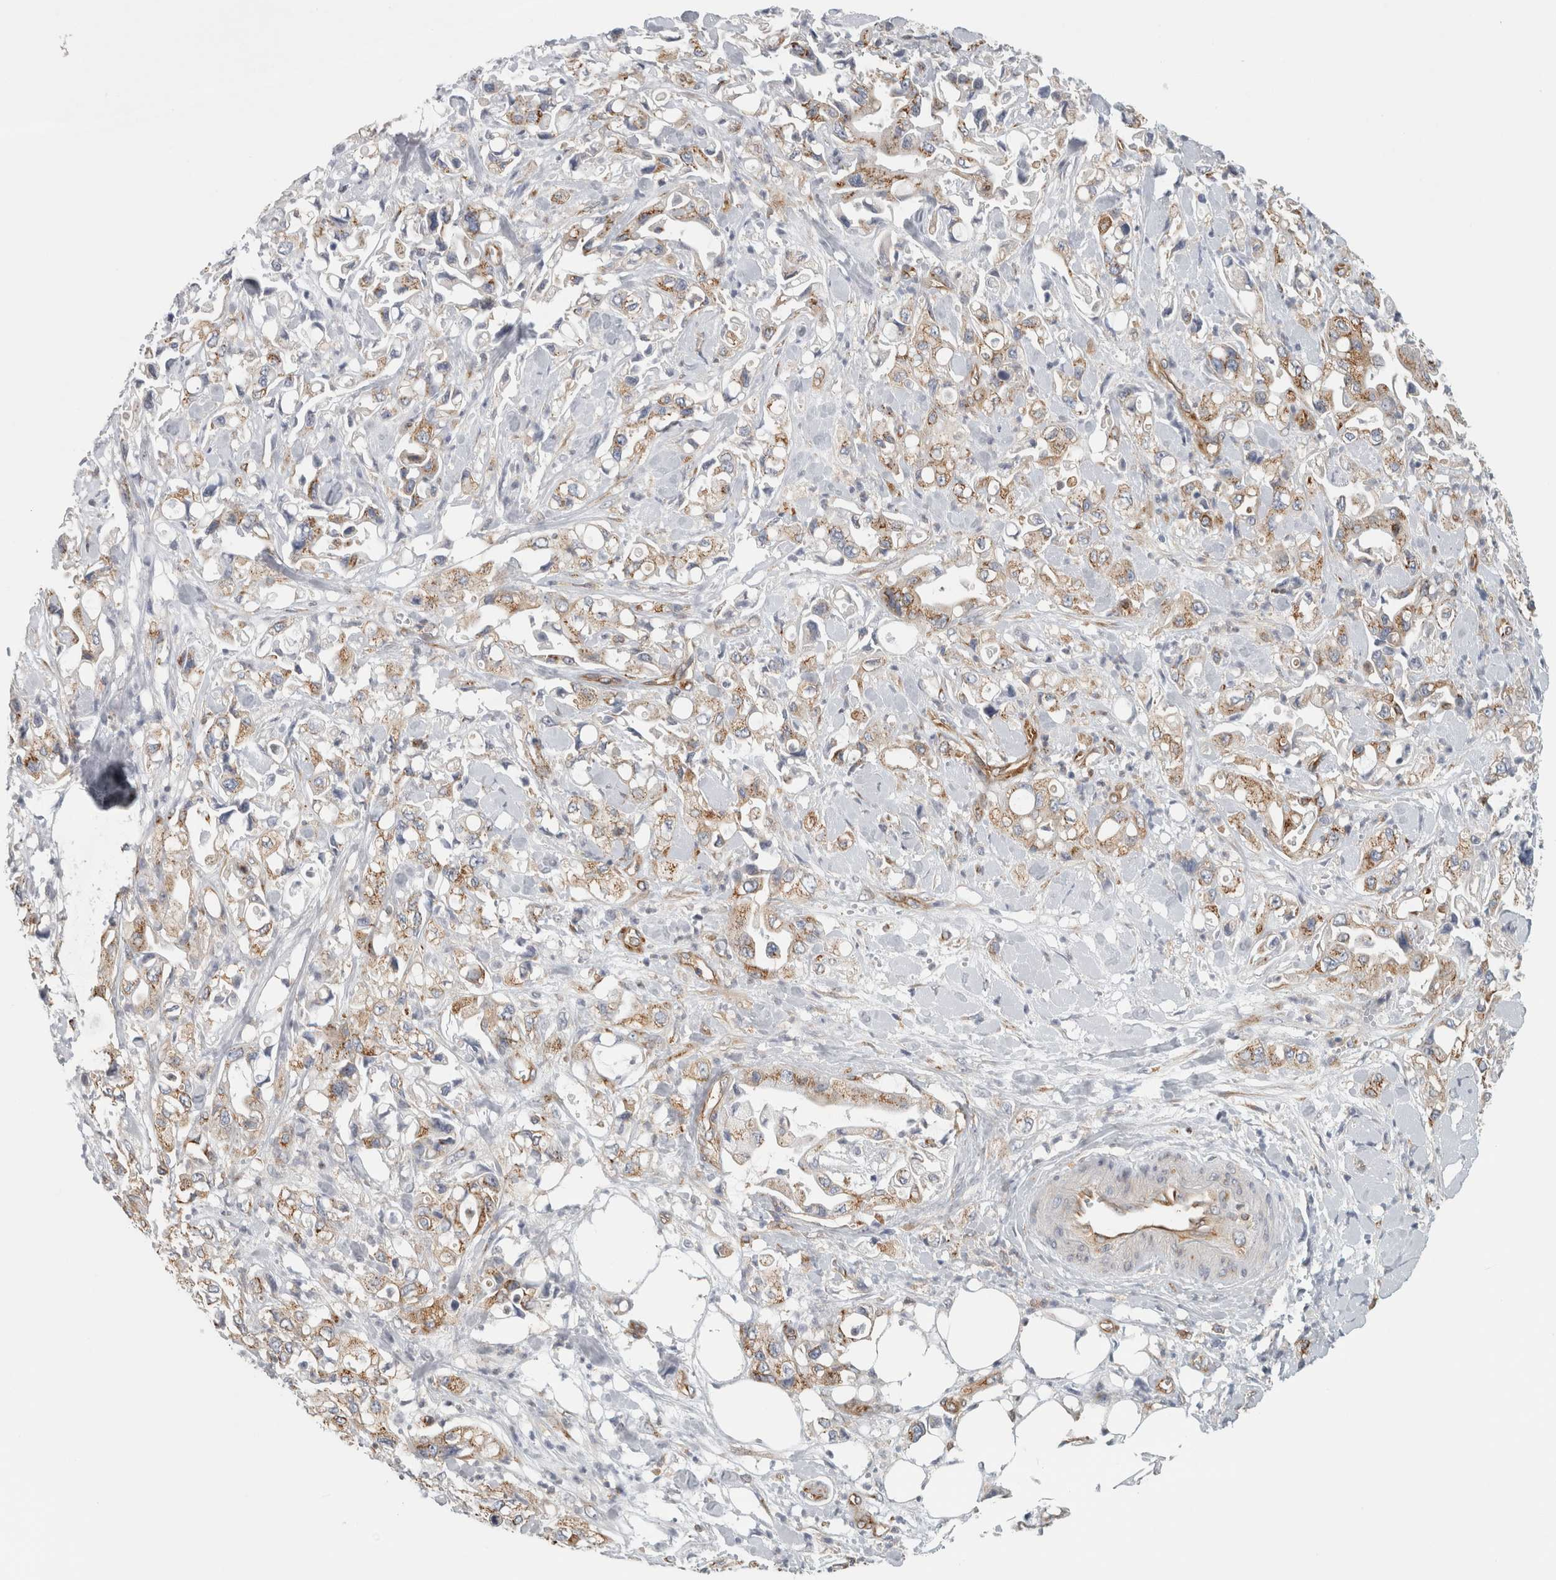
{"staining": {"intensity": "weak", "quantity": ">75%", "location": "cytoplasmic/membranous"}, "tissue": "pancreatic cancer", "cell_type": "Tumor cells", "image_type": "cancer", "snomed": [{"axis": "morphology", "description": "Adenocarcinoma, NOS"}, {"axis": "topography", "description": "Pancreas"}], "caption": "High-power microscopy captured an immunohistochemistry histopathology image of pancreatic cancer (adenocarcinoma), revealing weak cytoplasmic/membranous staining in approximately >75% of tumor cells. (DAB IHC, brown staining for protein, blue staining for nuclei).", "gene": "PEX6", "patient": {"sex": "male", "age": 70}}